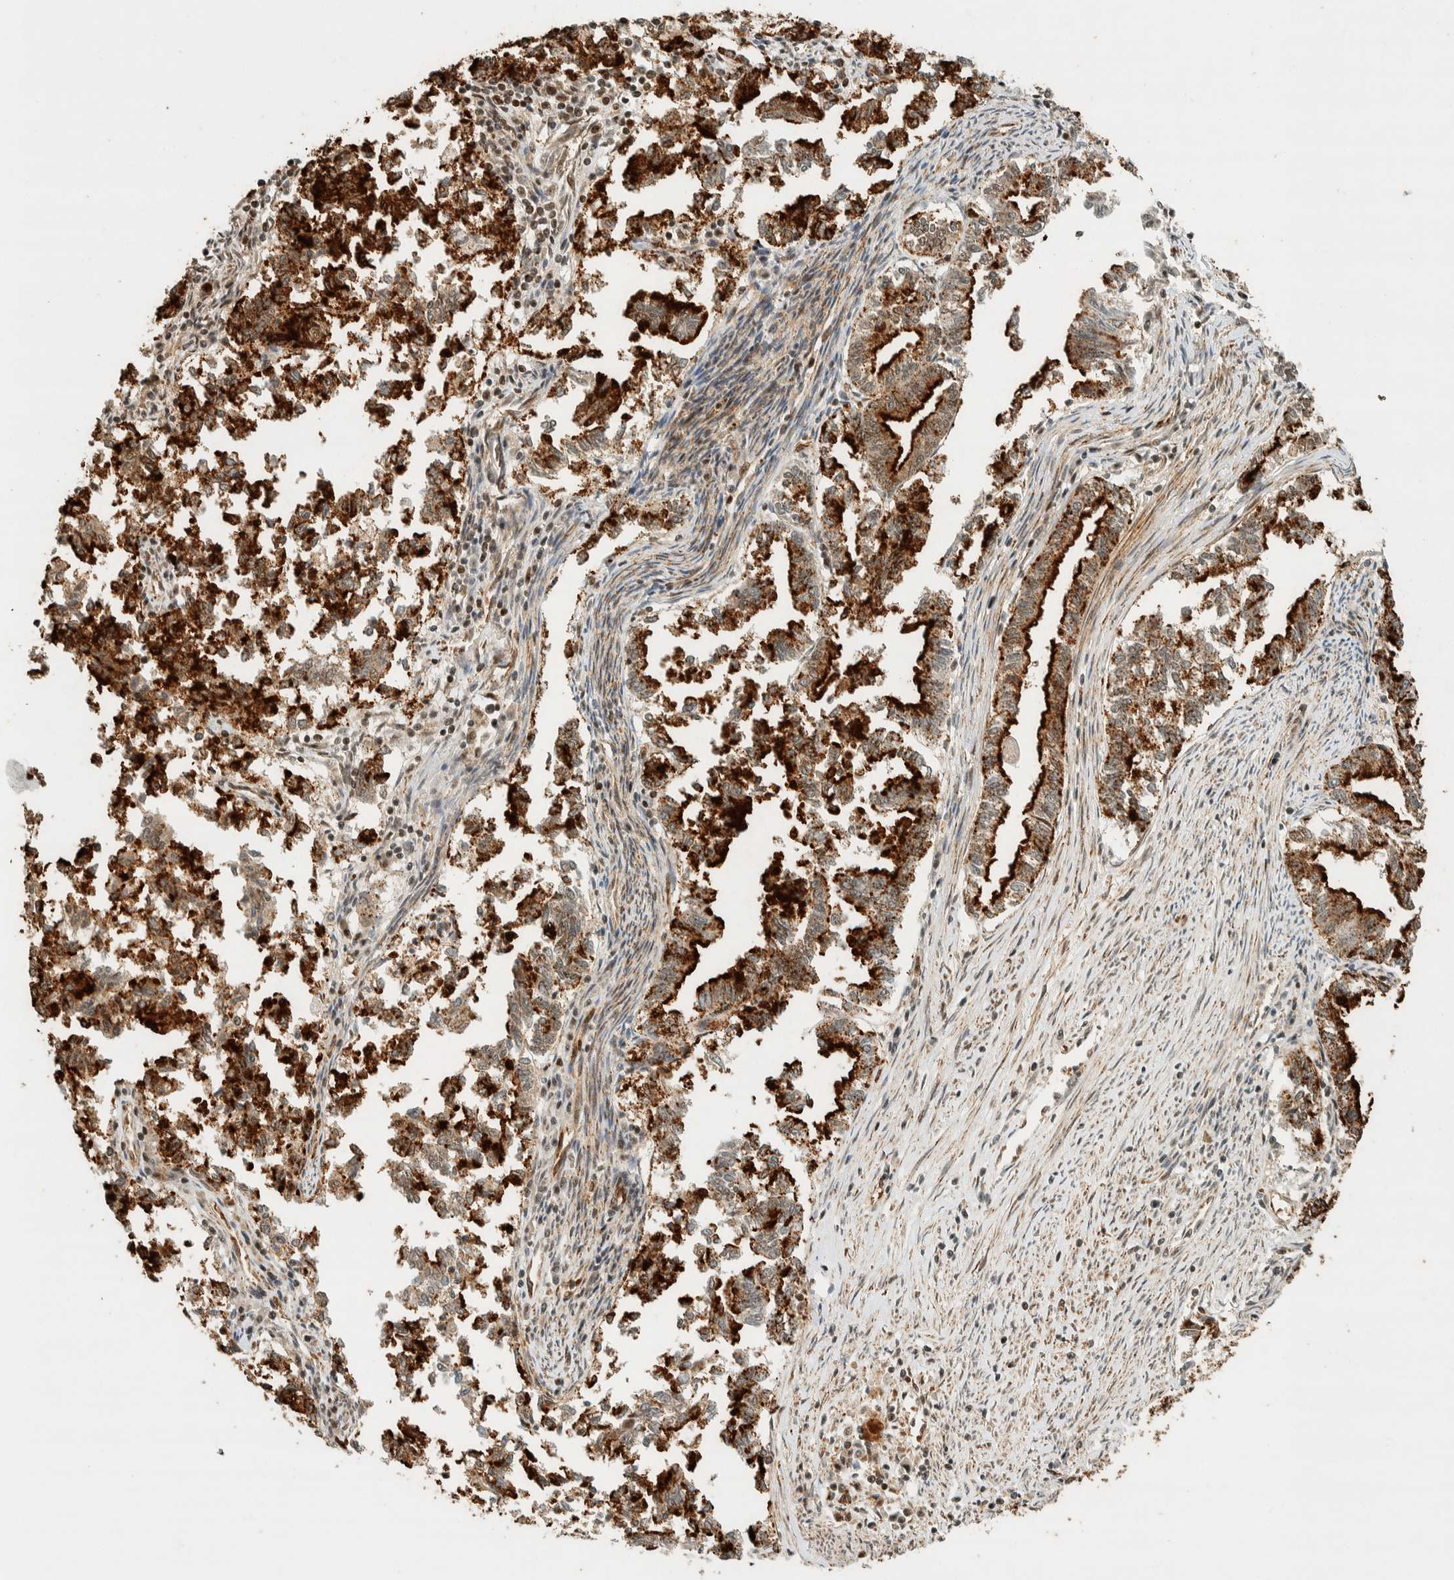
{"staining": {"intensity": "strong", "quantity": ">75%", "location": "cytoplasmic/membranous"}, "tissue": "endometrial cancer", "cell_type": "Tumor cells", "image_type": "cancer", "snomed": [{"axis": "morphology", "description": "Necrosis, NOS"}, {"axis": "morphology", "description": "Adenocarcinoma, NOS"}, {"axis": "topography", "description": "Endometrium"}], "caption": "Human endometrial adenocarcinoma stained with a protein marker reveals strong staining in tumor cells.", "gene": "SIK1", "patient": {"sex": "female", "age": 79}}